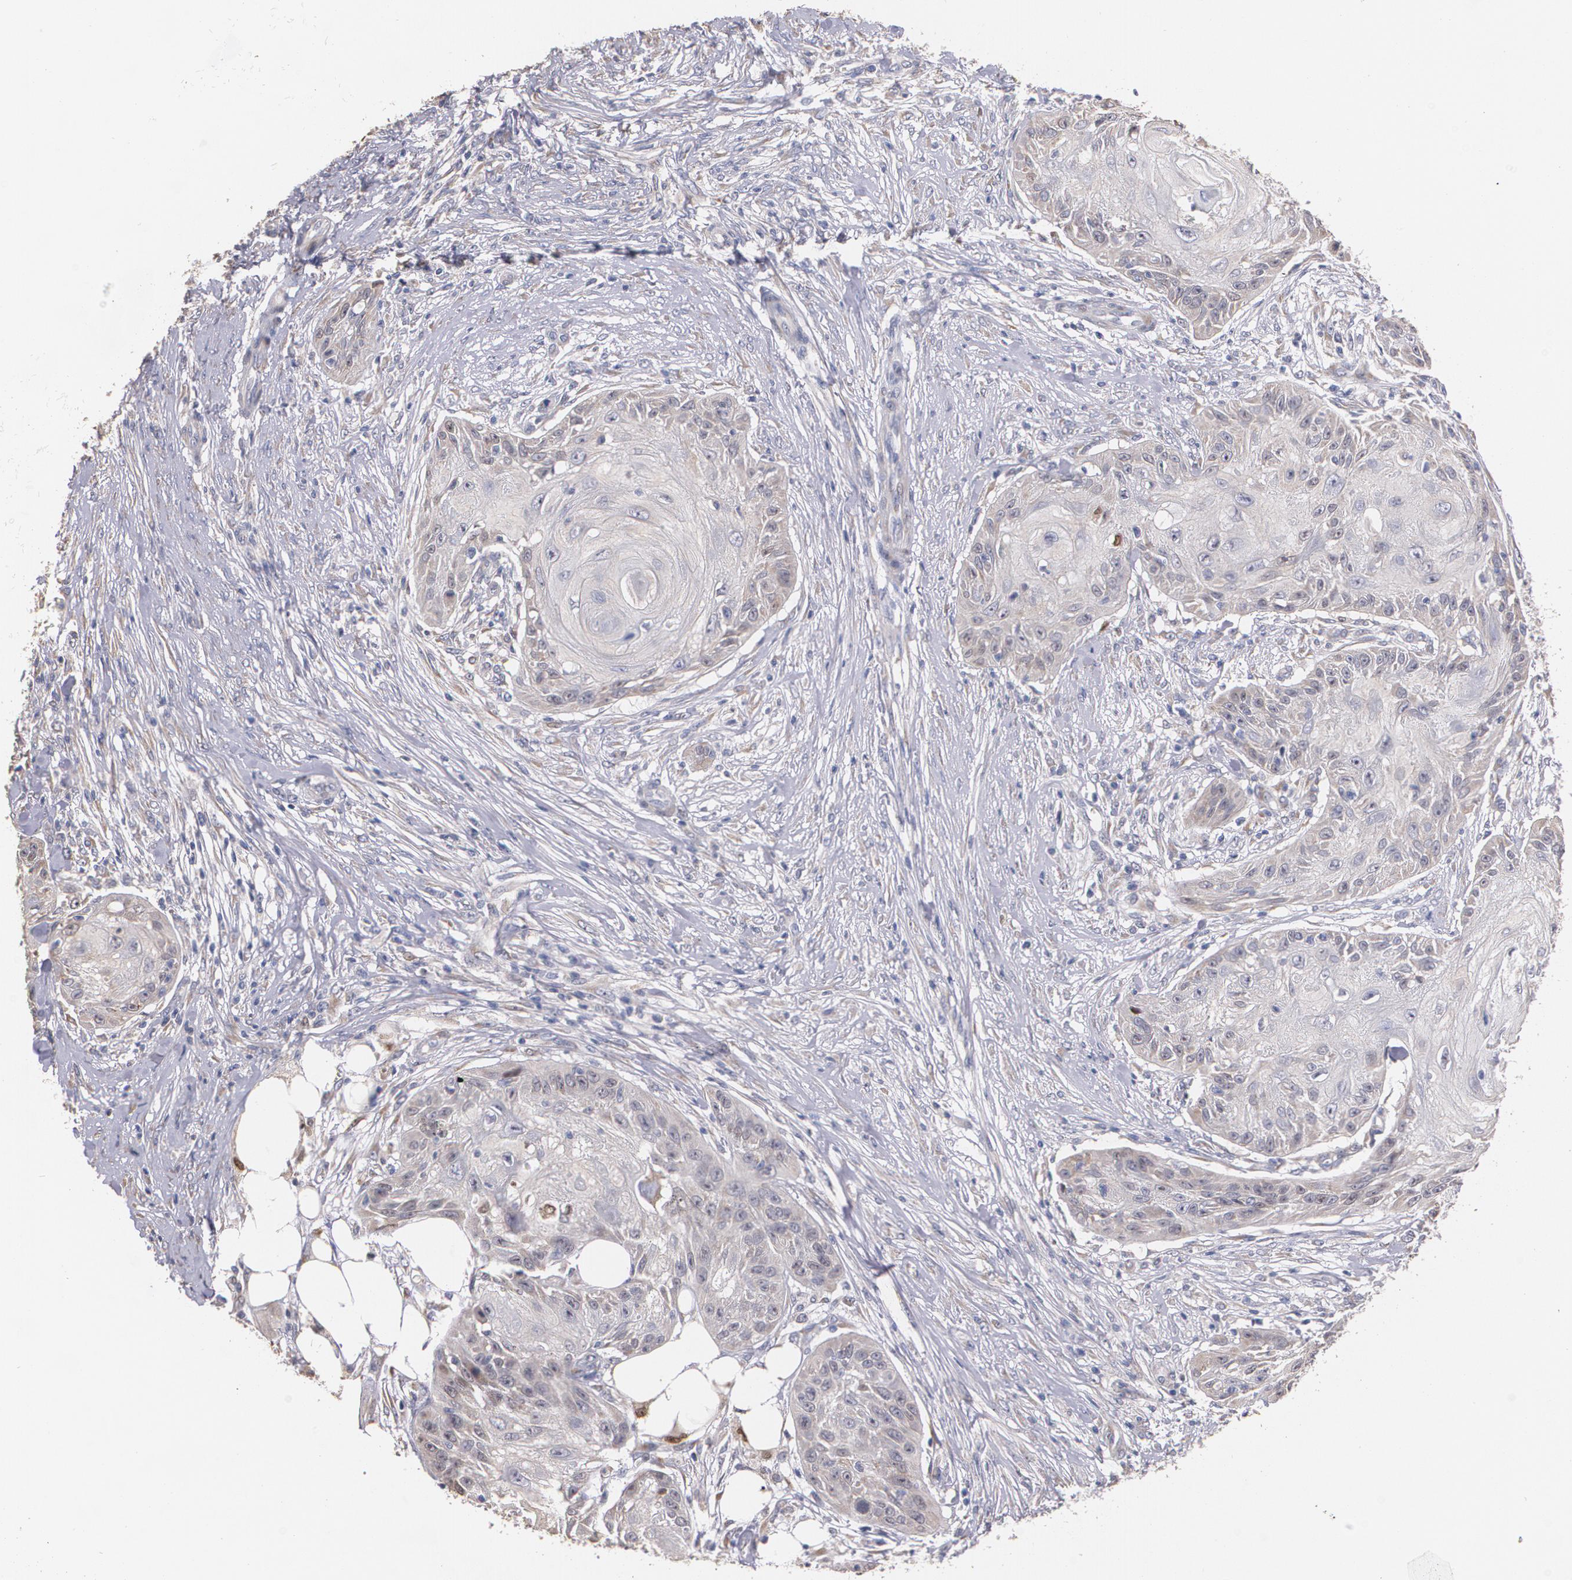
{"staining": {"intensity": "weak", "quantity": "25%-75%", "location": "cytoplasmic/membranous"}, "tissue": "skin cancer", "cell_type": "Tumor cells", "image_type": "cancer", "snomed": [{"axis": "morphology", "description": "Squamous cell carcinoma, NOS"}, {"axis": "topography", "description": "Skin"}], "caption": "Immunohistochemical staining of skin cancer (squamous cell carcinoma) exhibits low levels of weak cytoplasmic/membranous protein expression in about 25%-75% of tumor cells. The staining is performed using DAB (3,3'-diaminobenzidine) brown chromogen to label protein expression. The nuclei are counter-stained blue using hematoxylin.", "gene": "ATF3", "patient": {"sex": "female", "age": 88}}